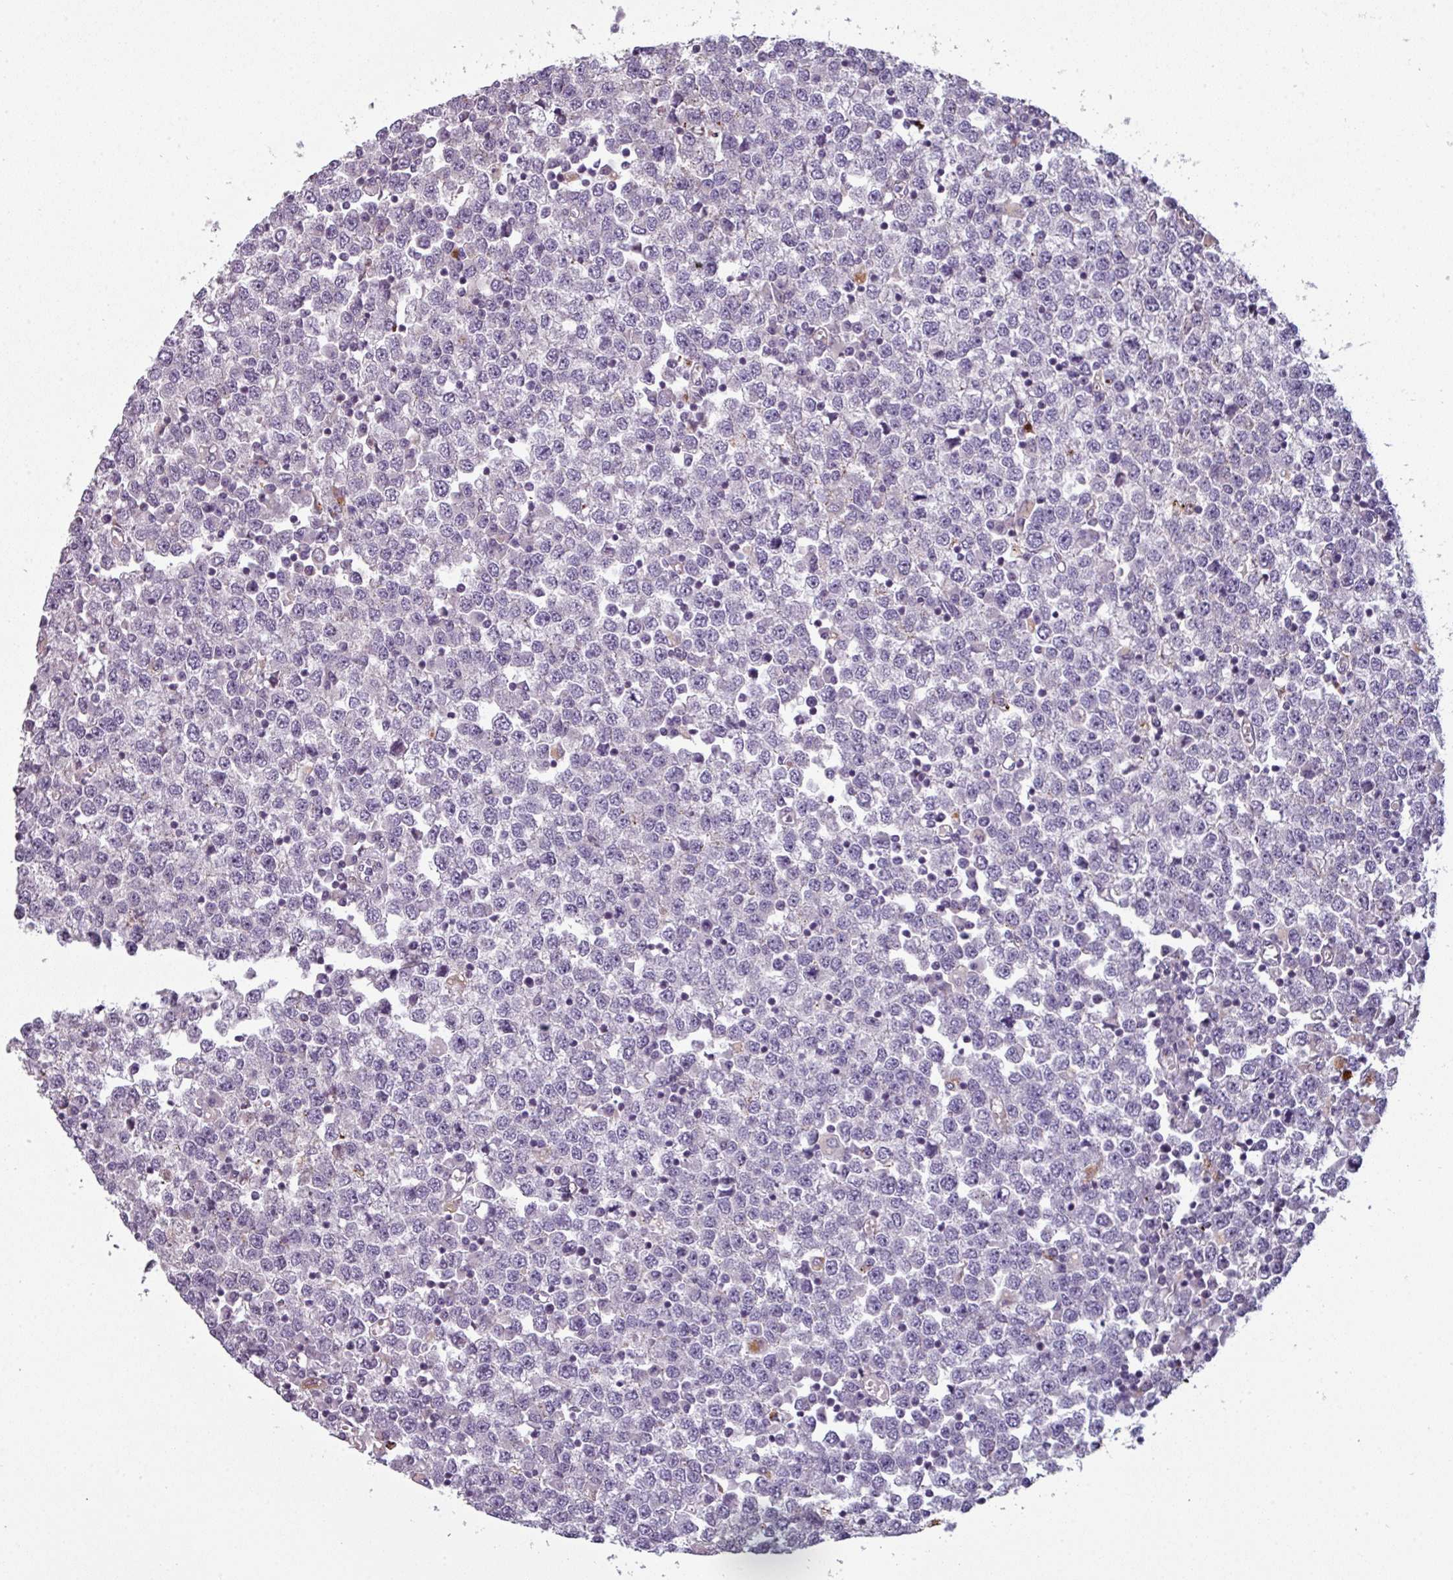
{"staining": {"intensity": "negative", "quantity": "none", "location": "none"}, "tissue": "testis cancer", "cell_type": "Tumor cells", "image_type": "cancer", "snomed": [{"axis": "morphology", "description": "Seminoma, NOS"}, {"axis": "topography", "description": "Testis"}], "caption": "Histopathology image shows no significant protein positivity in tumor cells of testis cancer. (Brightfield microscopy of DAB (3,3'-diaminobenzidine) immunohistochemistry at high magnification).", "gene": "TMEFF1", "patient": {"sex": "male", "age": 65}}